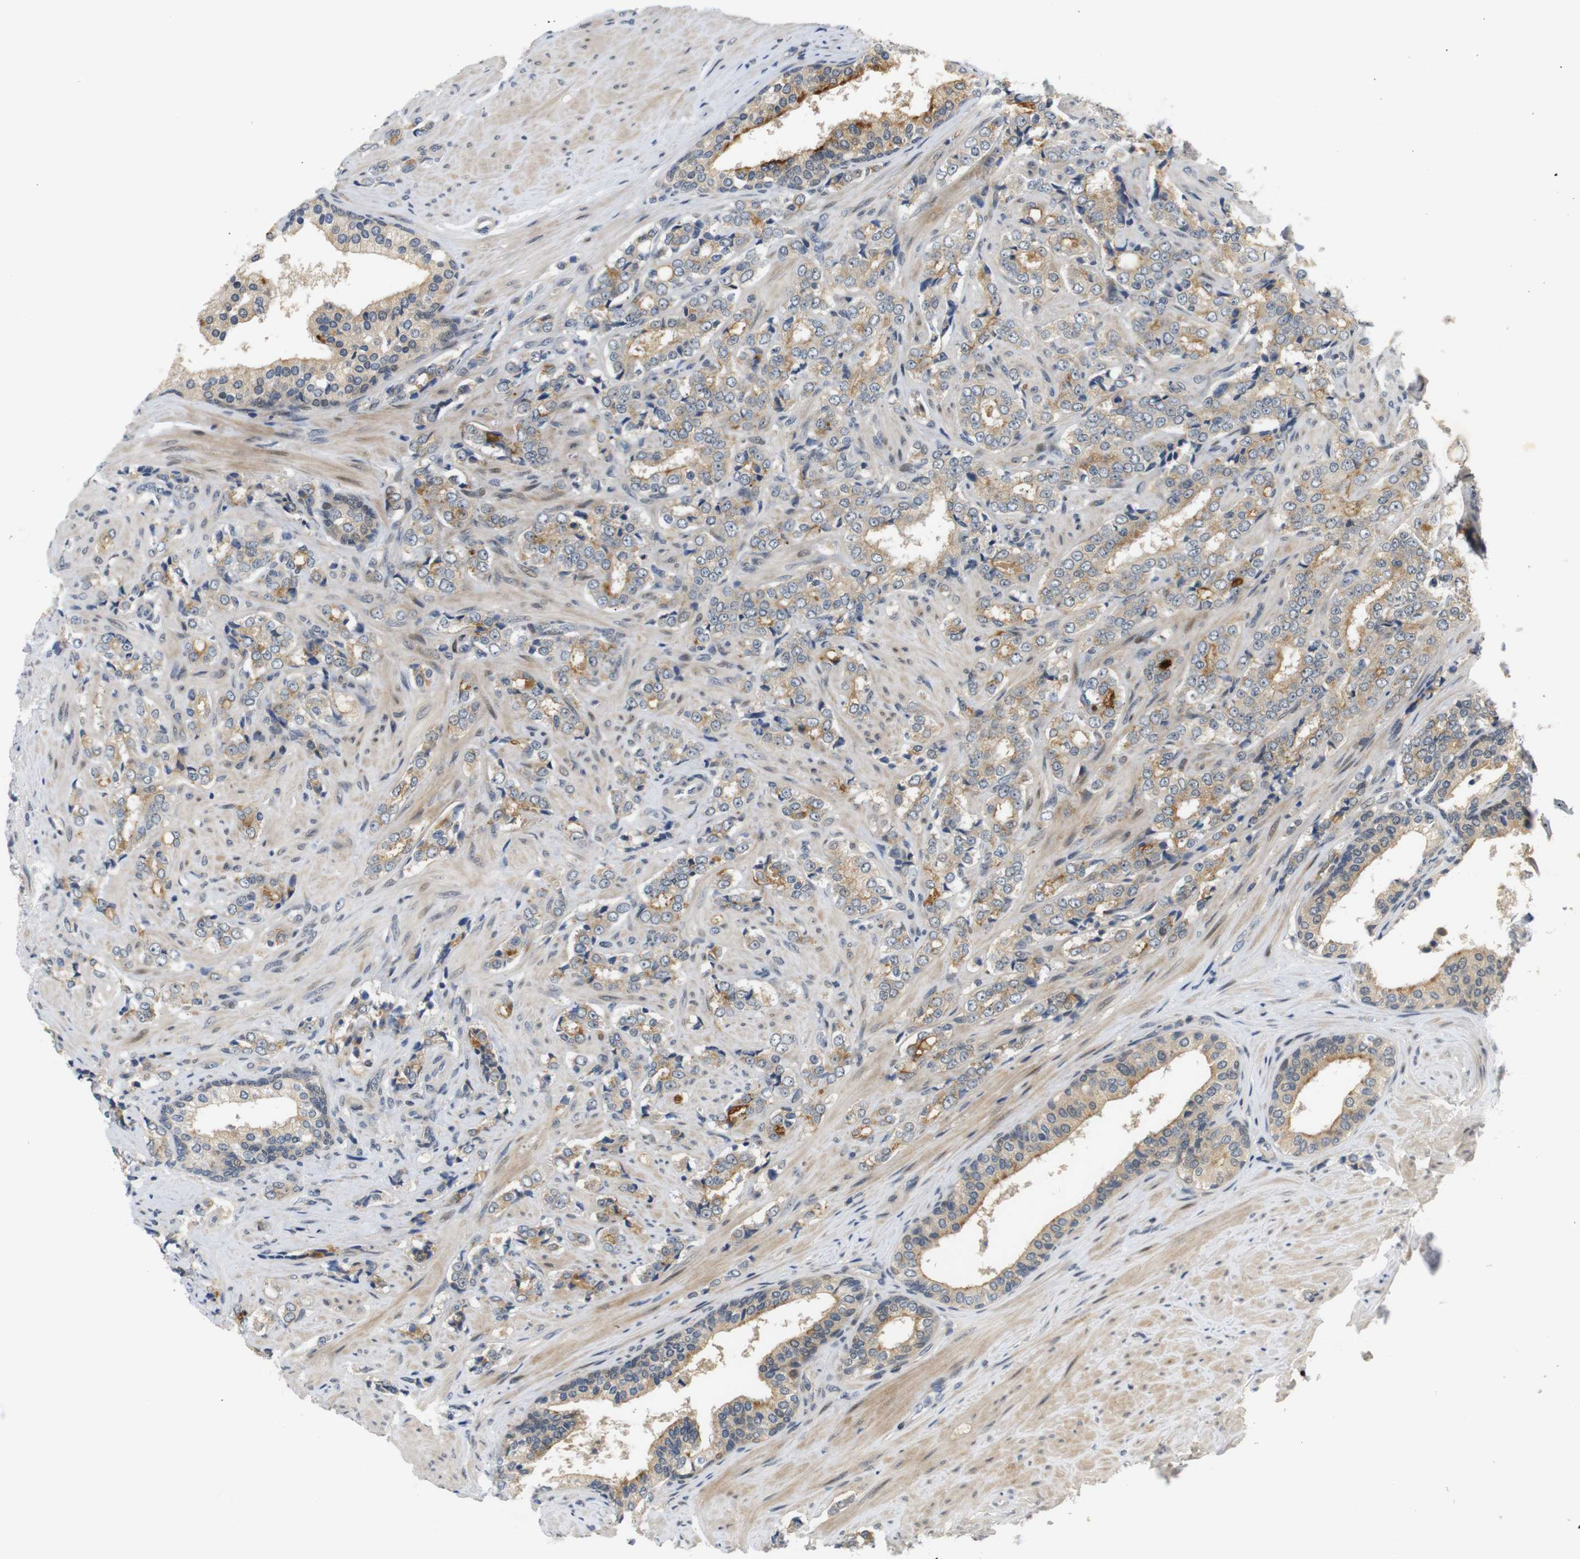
{"staining": {"intensity": "moderate", "quantity": ">75%", "location": "cytoplasmic/membranous"}, "tissue": "prostate cancer", "cell_type": "Tumor cells", "image_type": "cancer", "snomed": [{"axis": "morphology", "description": "Adenocarcinoma, Low grade"}, {"axis": "topography", "description": "Prostate"}], "caption": "Approximately >75% of tumor cells in human prostate low-grade adenocarcinoma demonstrate moderate cytoplasmic/membranous protein positivity as visualized by brown immunohistochemical staining.", "gene": "SYDE1", "patient": {"sex": "male", "age": 60}}